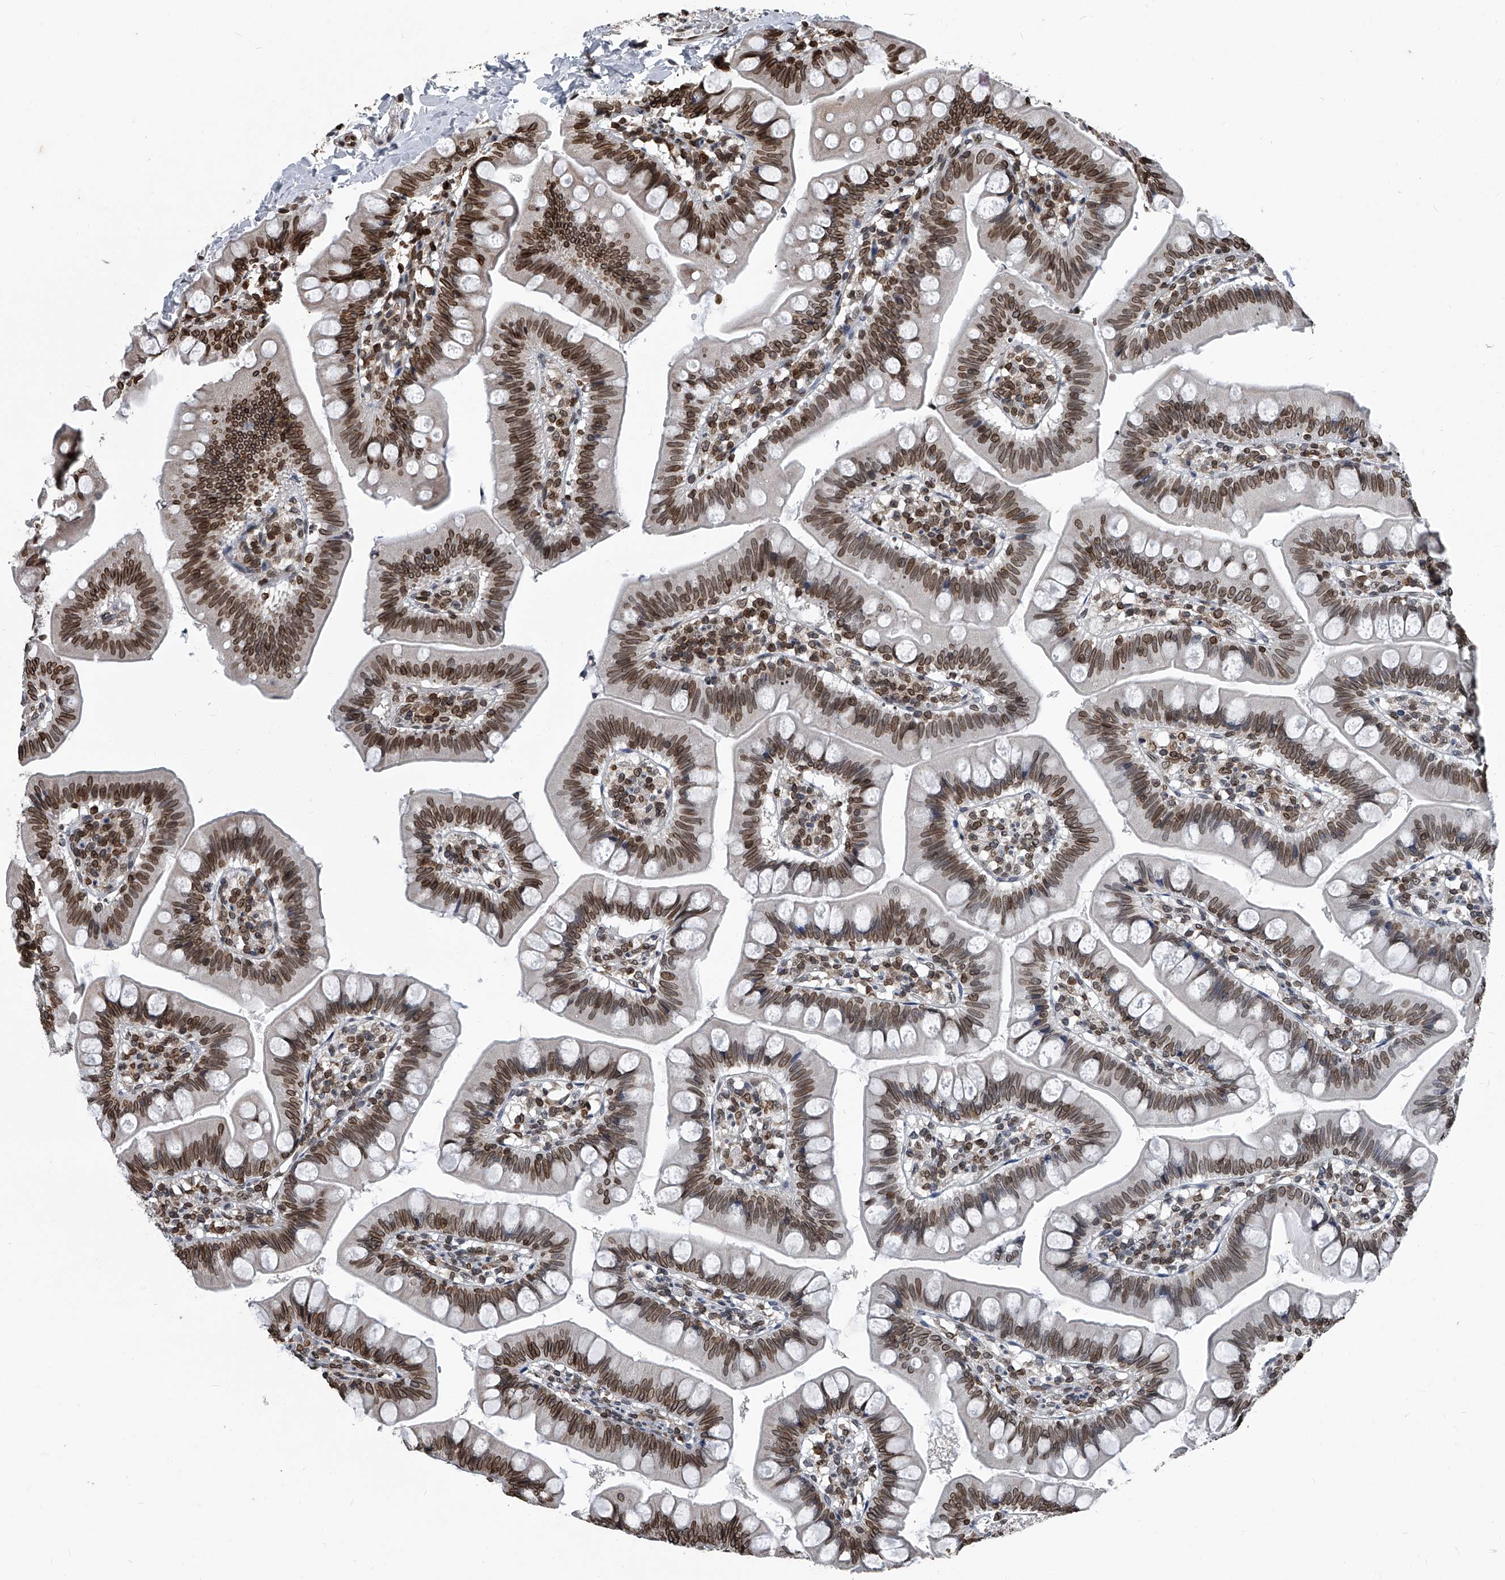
{"staining": {"intensity": "moderate", "quantity": ">75%", "location": "cytoplasmic/membranous,nuclear"}, "tissue": "small intestine", "cell_type": "Glandular cells", "image_type": "normal", "snomed": [{"axis": "morphology", "description": "Normal tissue, NOS"}, {"axis": "topography", "description": "Small intestine"}], "caption": "The micrograph exhibits immunohistochemical staining of normal small intestine. There is moderate cytoplasmic/membranous,nuclear positivity is identified in approximately >75% of glandular cells.", "gene": "PHF20", "patient": {"sex": "male", "age": 7}}